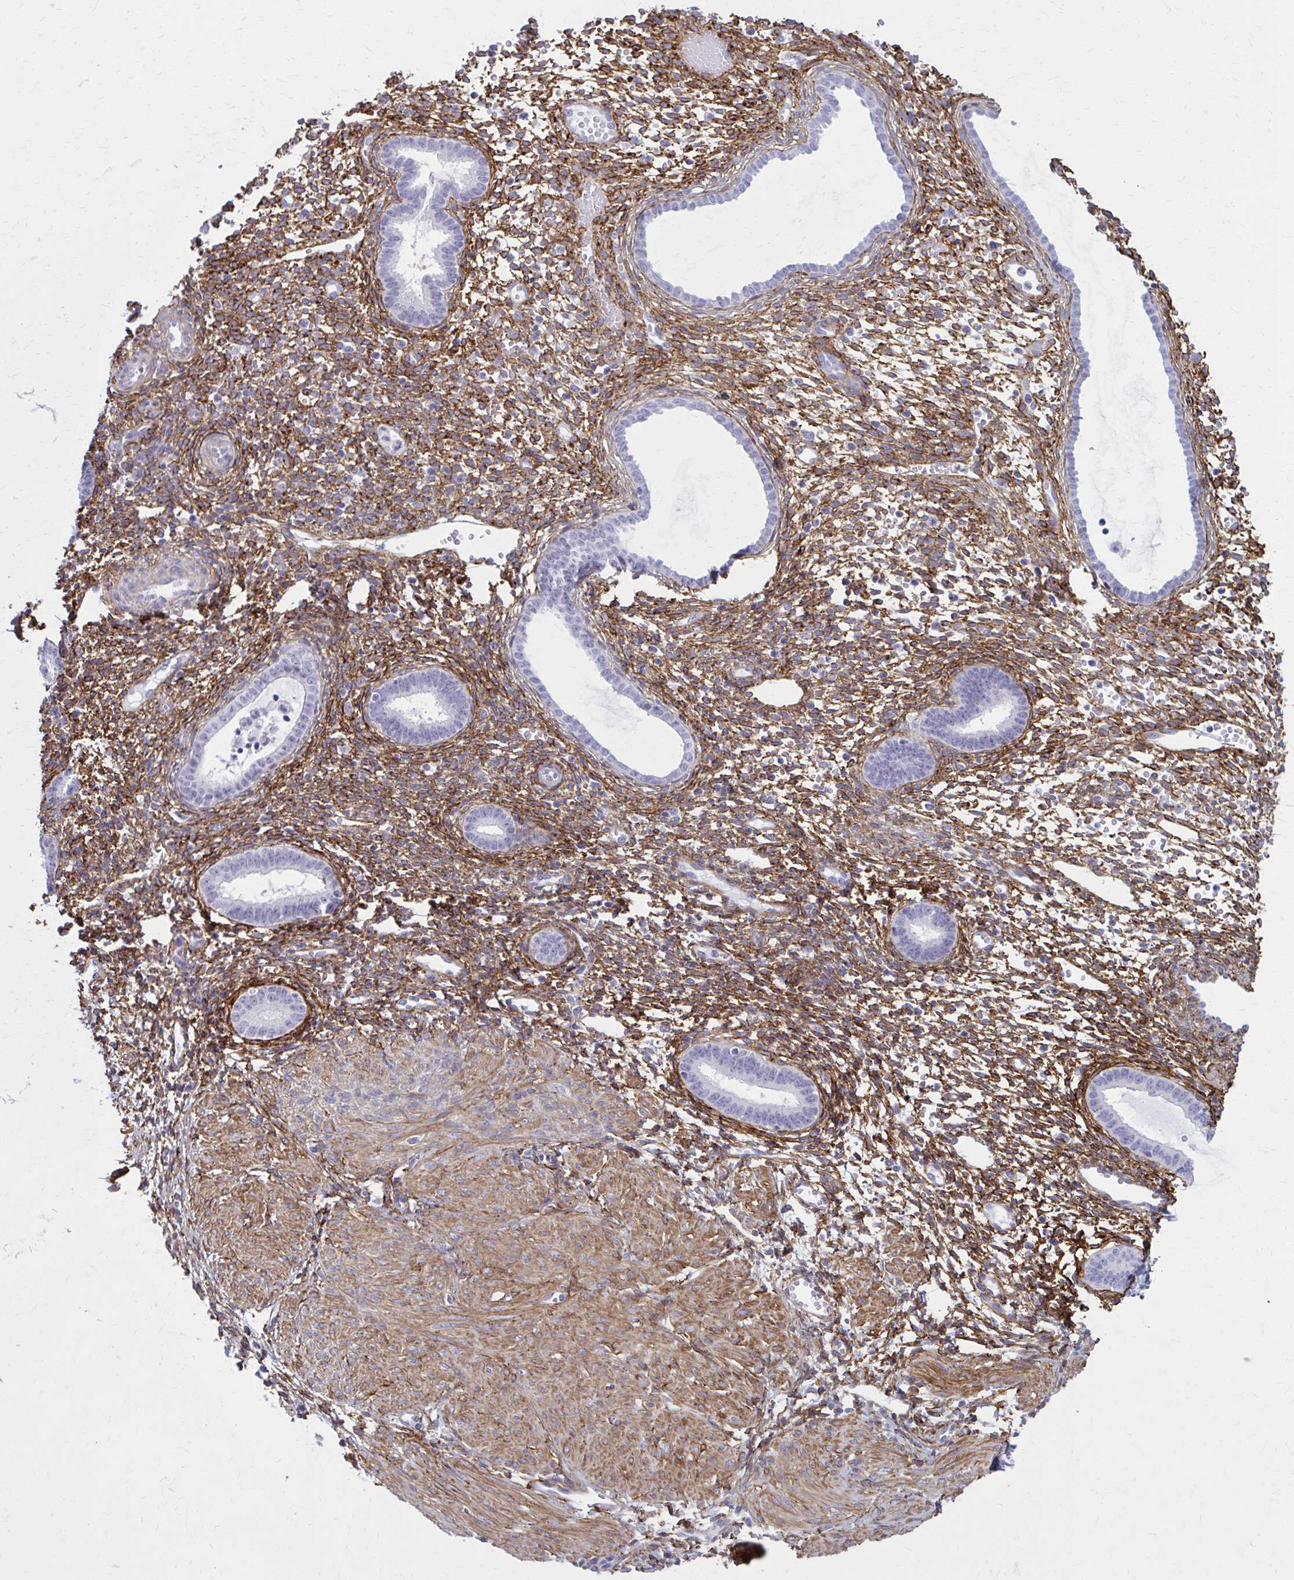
{"staining": {"intensity": "moderate", "quantity": ">75%", "location": "cytoplasmic/membranous"}, "tissue": "endometrium", "cell_type": "Cells in endometrial stroma", "image_type": "normal", "snomed": [{"axis": "morphology", "description": "Normal tissue, NOS"}, {"axis": "topography", "description": "Endometrium"}], "caption": "High-power microscopy captured an immunohistochemistry (IHC) histopathology image of benign endometrium, revealing moderate cytoplasmic/membranous staining in about >75% of cells in endometrial stroma. (Stains: DAB (3,3'-diaminobenzidine) in brown, nuclei in blue, Microscopy: brightfield microscopy at high magnification).", "gene": "AKAP12", "patient": {"sex": "female", "age": 36}}